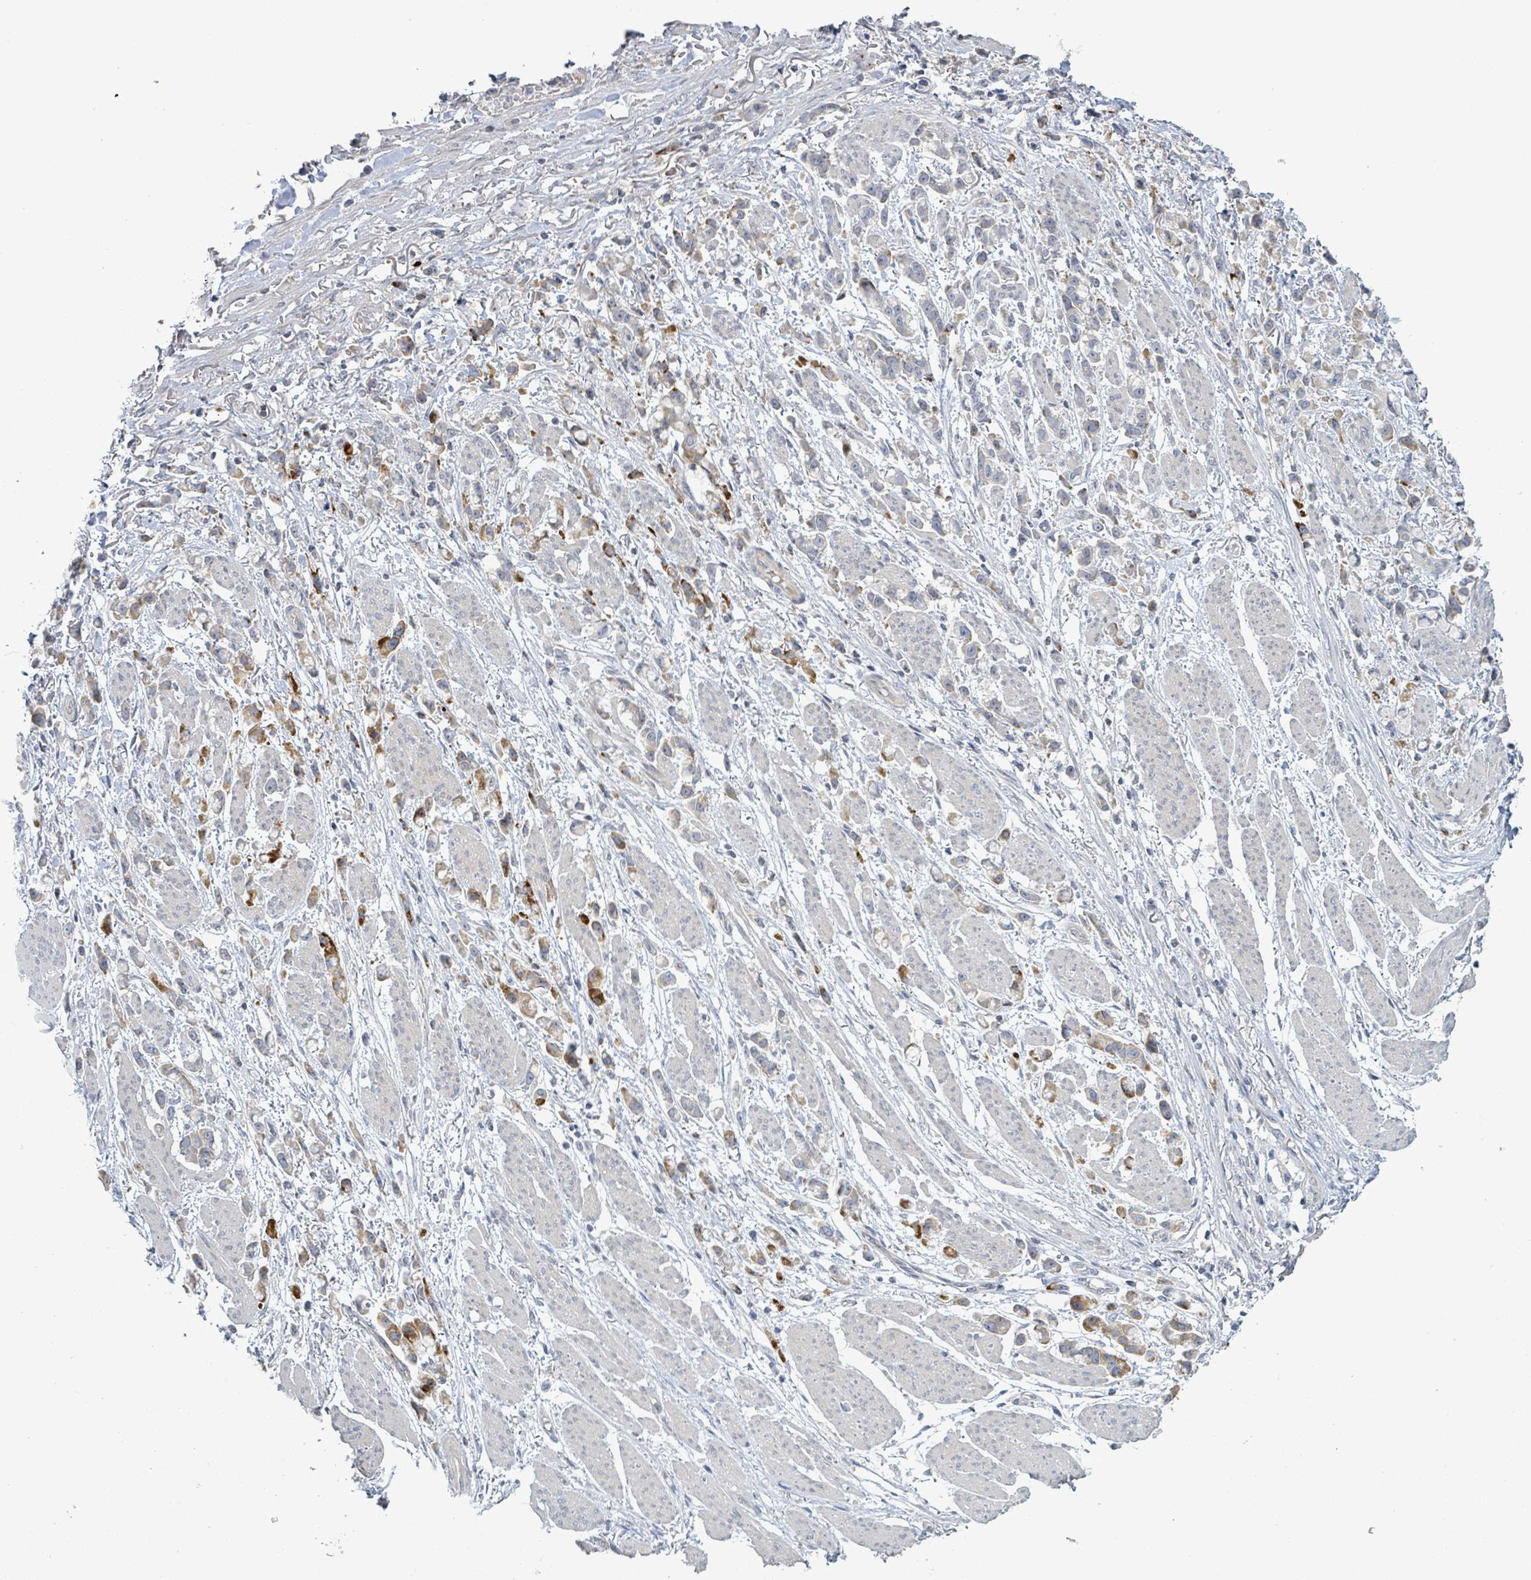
{"staining": {"intensity": "negative", "quantity": "none", "location": "none"}, "tissue": "stomach cancer", "cell_type": "Tumor cells", "image_type": "cancer", "snomed": [{"axis": "morphology", "description": "Adenocarcinoma, NOS"}, {"axis": "topography", "description": "Stomach"}], "caption": "A micrograph of human stomach adenocarcinoma is negative for staining in tumor cells.", "gene": "LILRA4", "patient": {"sex": "female", "age": 81}}